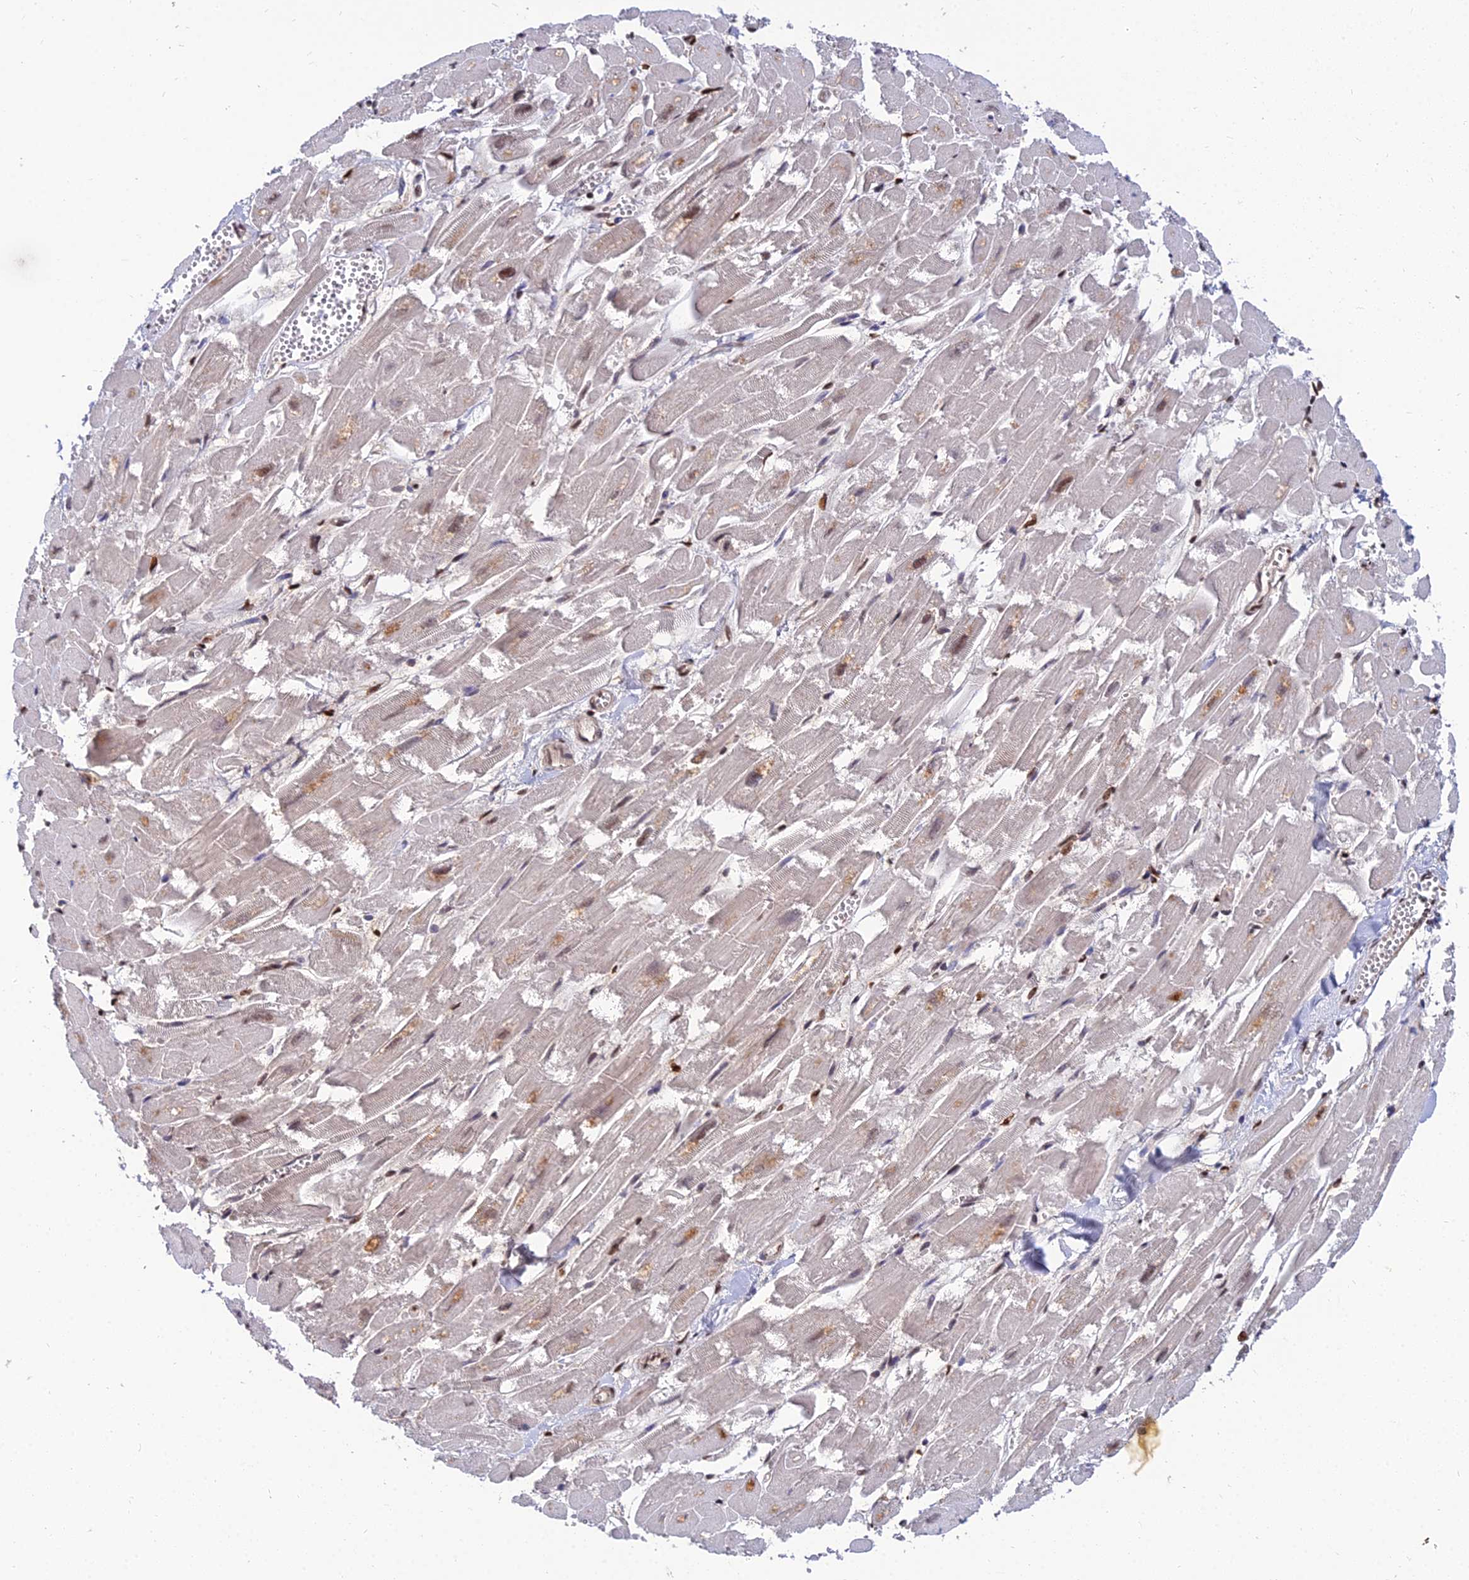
{"staining": {"intensity": "moderate", "quantity": "25%-75%", "location": "cytoplasmic/membranous,nuclear"}, "tissue": "heart muscle", "cell_type": "Cardiomyocytes", "image_type": "normal", "snomed": [{"axis": "morphology", "description": "Normal tissue, NOS"}, {"axis": "topography", "description": "Heart"}], "caption": "Immunohistochemistry (IHC) of normal heart muscle reveals medium levels of moderate cytoplasmic/membranous,nuclear expression in about 25%-75% of cardiomyocytes.", "gene": "DNPEP", "patient": {"sex": "male", "age": 54}}